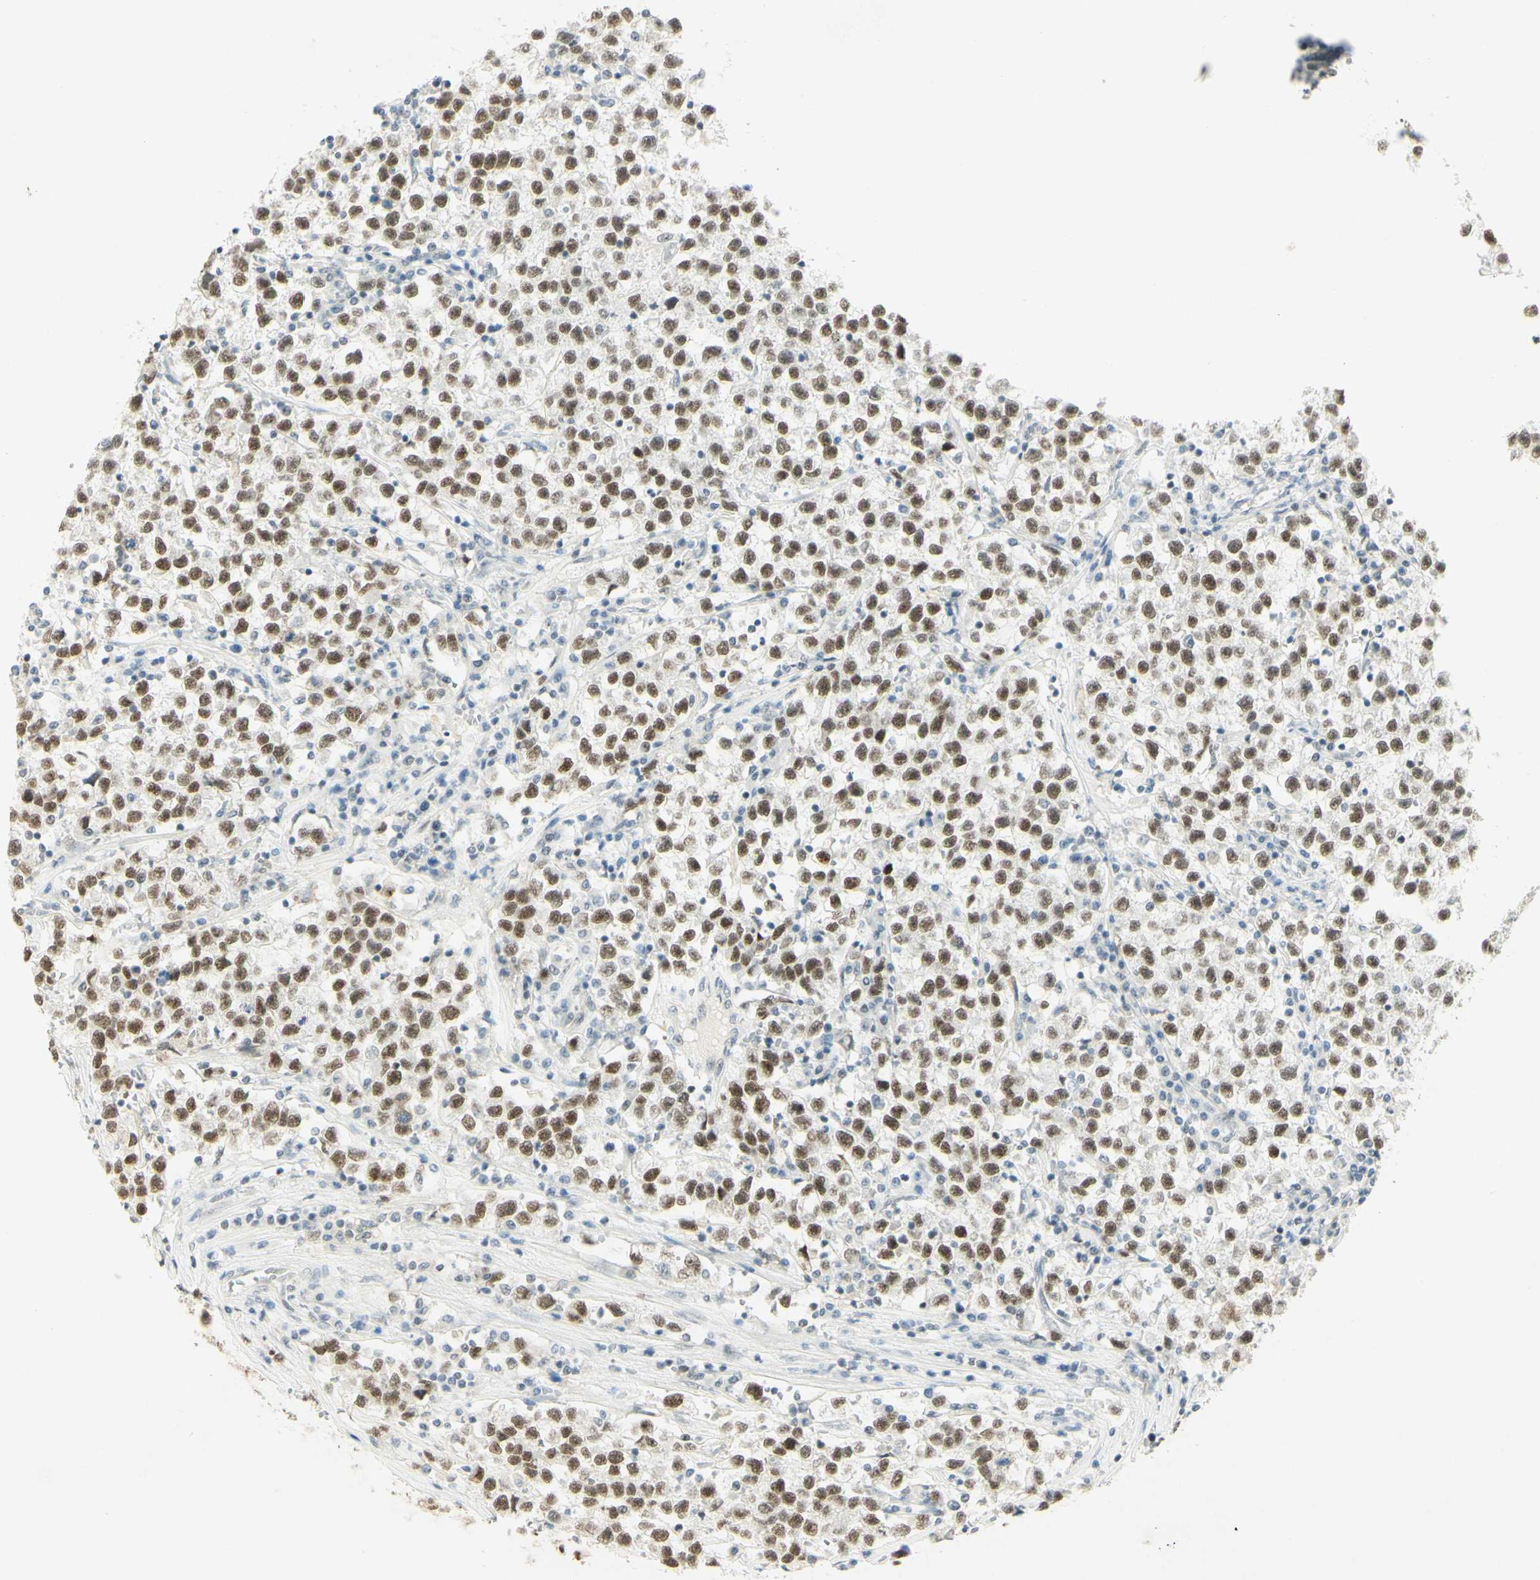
{"staining": {"intensity": "weak", "quantity": ">75%", "location": "nuclear"}, "tissue": "testis cancer", "cell_type": "Tumor cells", "image_type": "cancer", "snomed": [{"axis": "morphology", "description": "Seminoma, NOS"}, {"axis": "topography", "description": "Testis"}], "caption": "Human testis cancer (seminoma) stained for a protein (brown) exhibits weak nuclear positive positivity in about >75% of tumor cells.", "gene": "PMS2", "patient": {"sex": "male", "age": 22}}